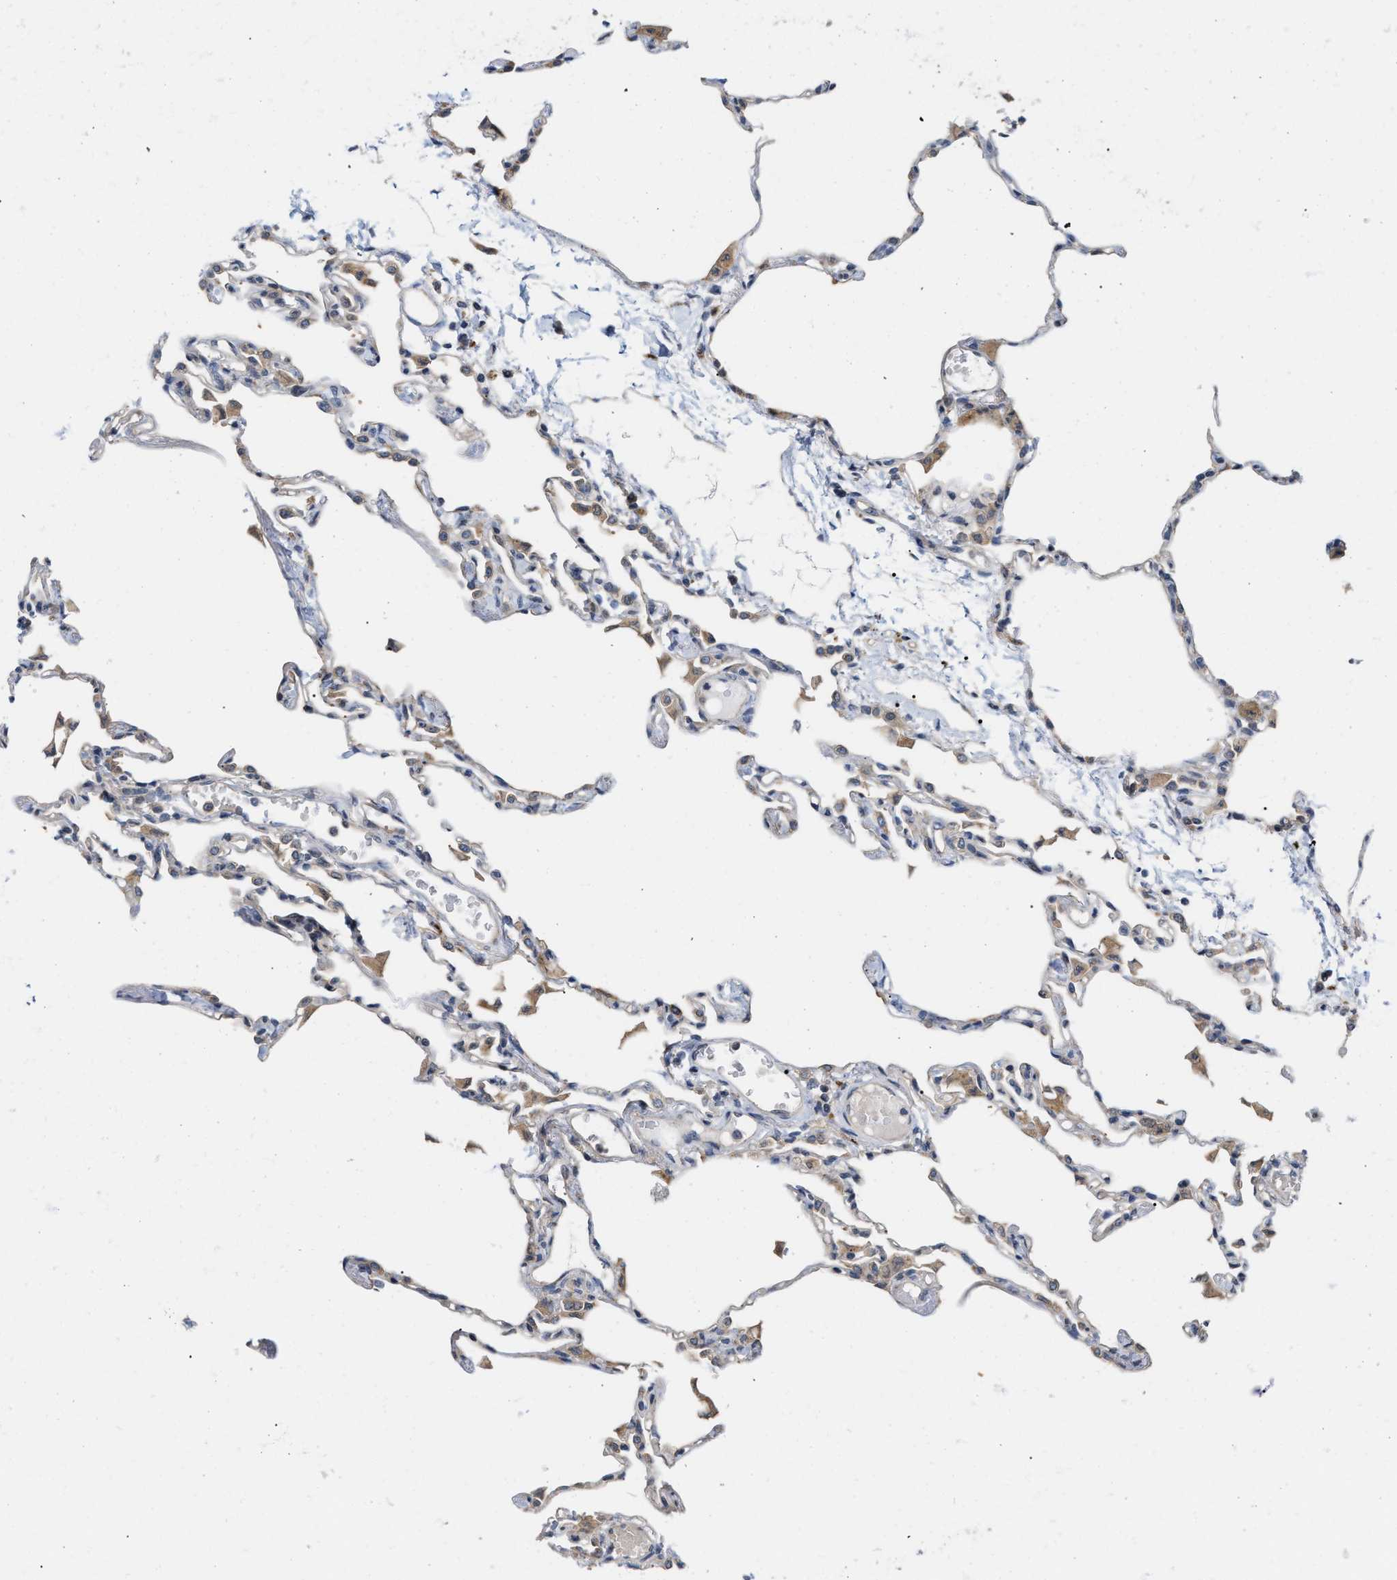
{"staining": {"intensity": "negative", "quantity": "none", "location": "none"}, "tissue": "lung", "cell_type": "Alveolar cells", "image_type": "normal", "snomed": [{"axis": "morphology", "description": "Normal tissue, NOS"}, {"axis": "topography", "description": "Lung"}], "caption": "This is an IHC histopathology image of benign lung. There is no positivity in alveolar cells.", "gene": "CSNK1A1", "patient": {"sex": "female", "age": 49}}